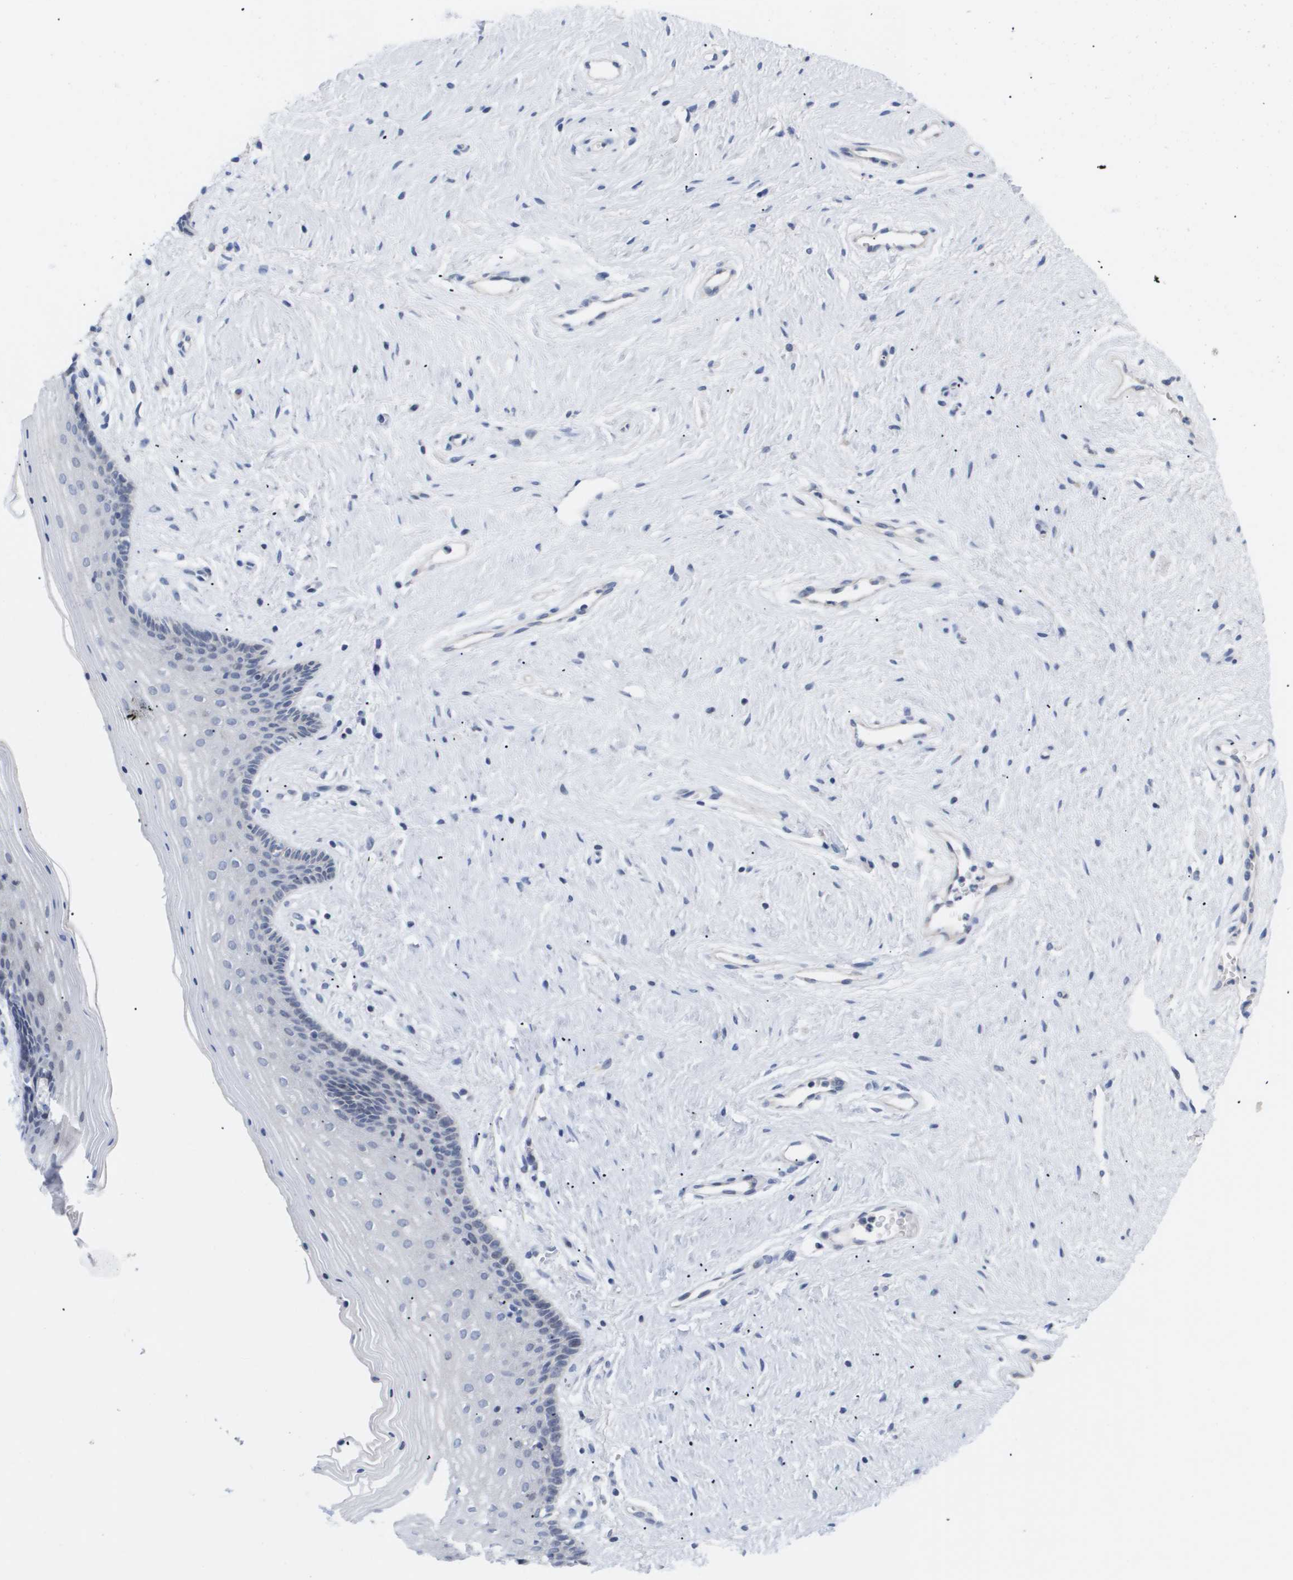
{"staining": {"intensity": "negative", "quantity": "none", "location": "none"}, "tissue": "vagina", "cell_type": "Squamous epithelial cells", "image_type": "normal", "snomed": [{"axis": "morphology", "description": "Normal tissue, NOS"}, {"axis": "topography", "description": "Vagina"}], "caption": "Immunohistochemistry histopathology image of benign vagina: human vagina stained with DAB (3,3'-diaminobenzidine) shows no significant protein positivity in squamous epithelial cells. The staining is performed using DAB (3,3'-diaminobenzidine) brown chromogen with nuclei counter-stained in using hematoxylin.", "gene": "CAV3", "patient": {"sex": "female", "age": 44}}